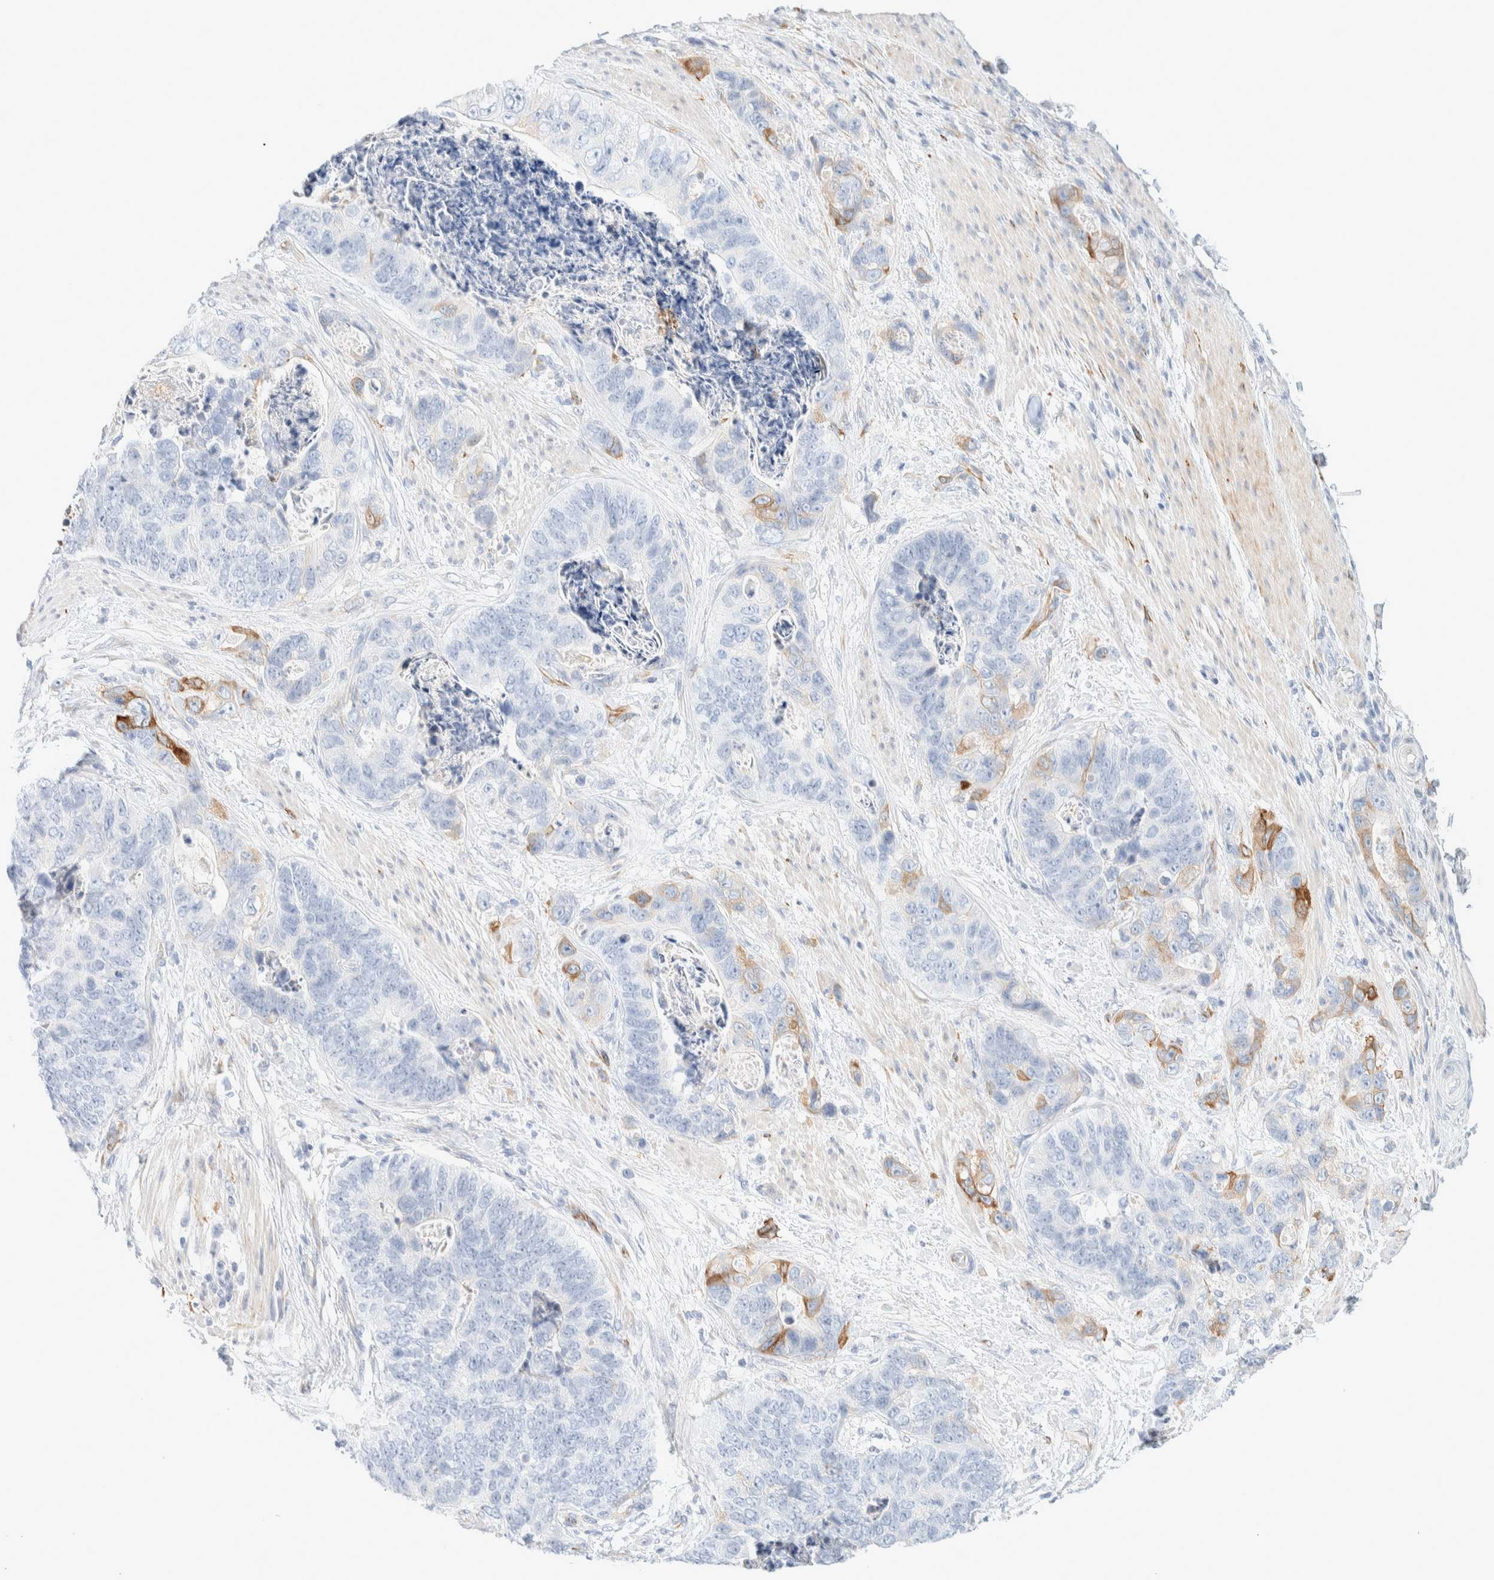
{"staining": {"intensity": "moderate", "quantity": "<25%", "location": "cytoplasmic/membranous"}, "tissue": "stomach cancer", "cell_type": "Tumor cells", "image_type": "cancer", "snomed": [{"axis": "morphology", "description": "Normal tissue, NOS"}, {"axis": "morphology", "description": "Adenocarcinoma, NOS"}, {"axis": "topography", "description": "Stomach"}], "caption": "Immunohistochemistry (DAB (3,3'-diaminobenzidine)) staining of human stomach adenocarcinoma exhibits moderate cytoplasmic/membranous protein staining in about <25% of tumor cells.", "gene": "ATCAY", "patient": {"sex": "female", "age": 89}}